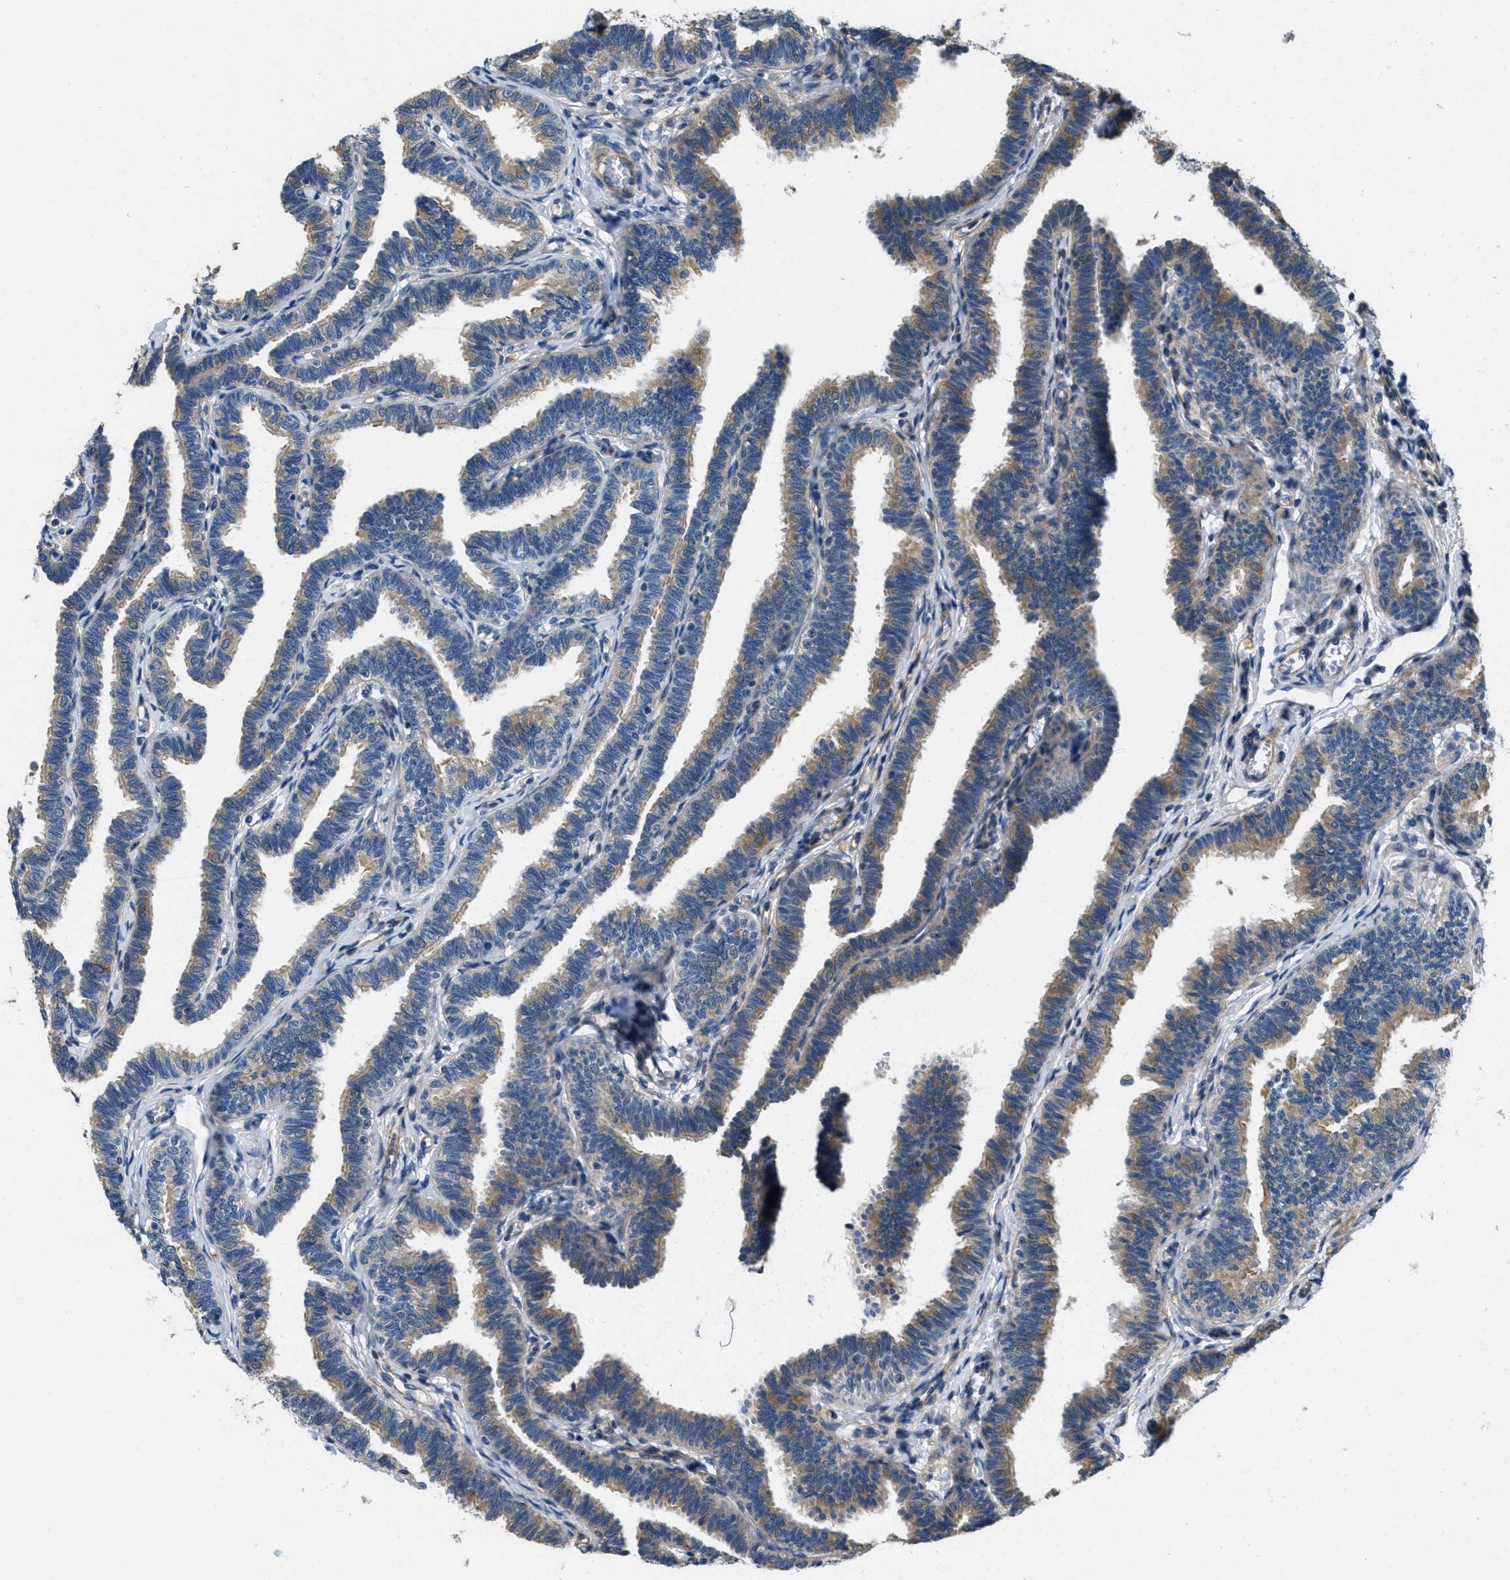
{"staining": {"intensity": "moderate", "quantity": "25%-75%", "location": "cytoplasmic/membranous"}, "tissue": "fallopian tube", "cell_type": "Glandular cells", "image_type": "normal", "snomed": [{"axis": "morphology", "description": "Normal tissue, NOS"}, {"axis": "topography", "description": "Fallopian tube"}, {"axis": "topography", "description": "Ovary"}], "caption": "Fallopian tube stained with immunohistochemistry (IHC) reveals moderate cytoplasmic/membranous staining in approximately 25%-75% of glandular cells.", "gene": "TOMM70", "patient": {"sex": "female", "age": 23}}